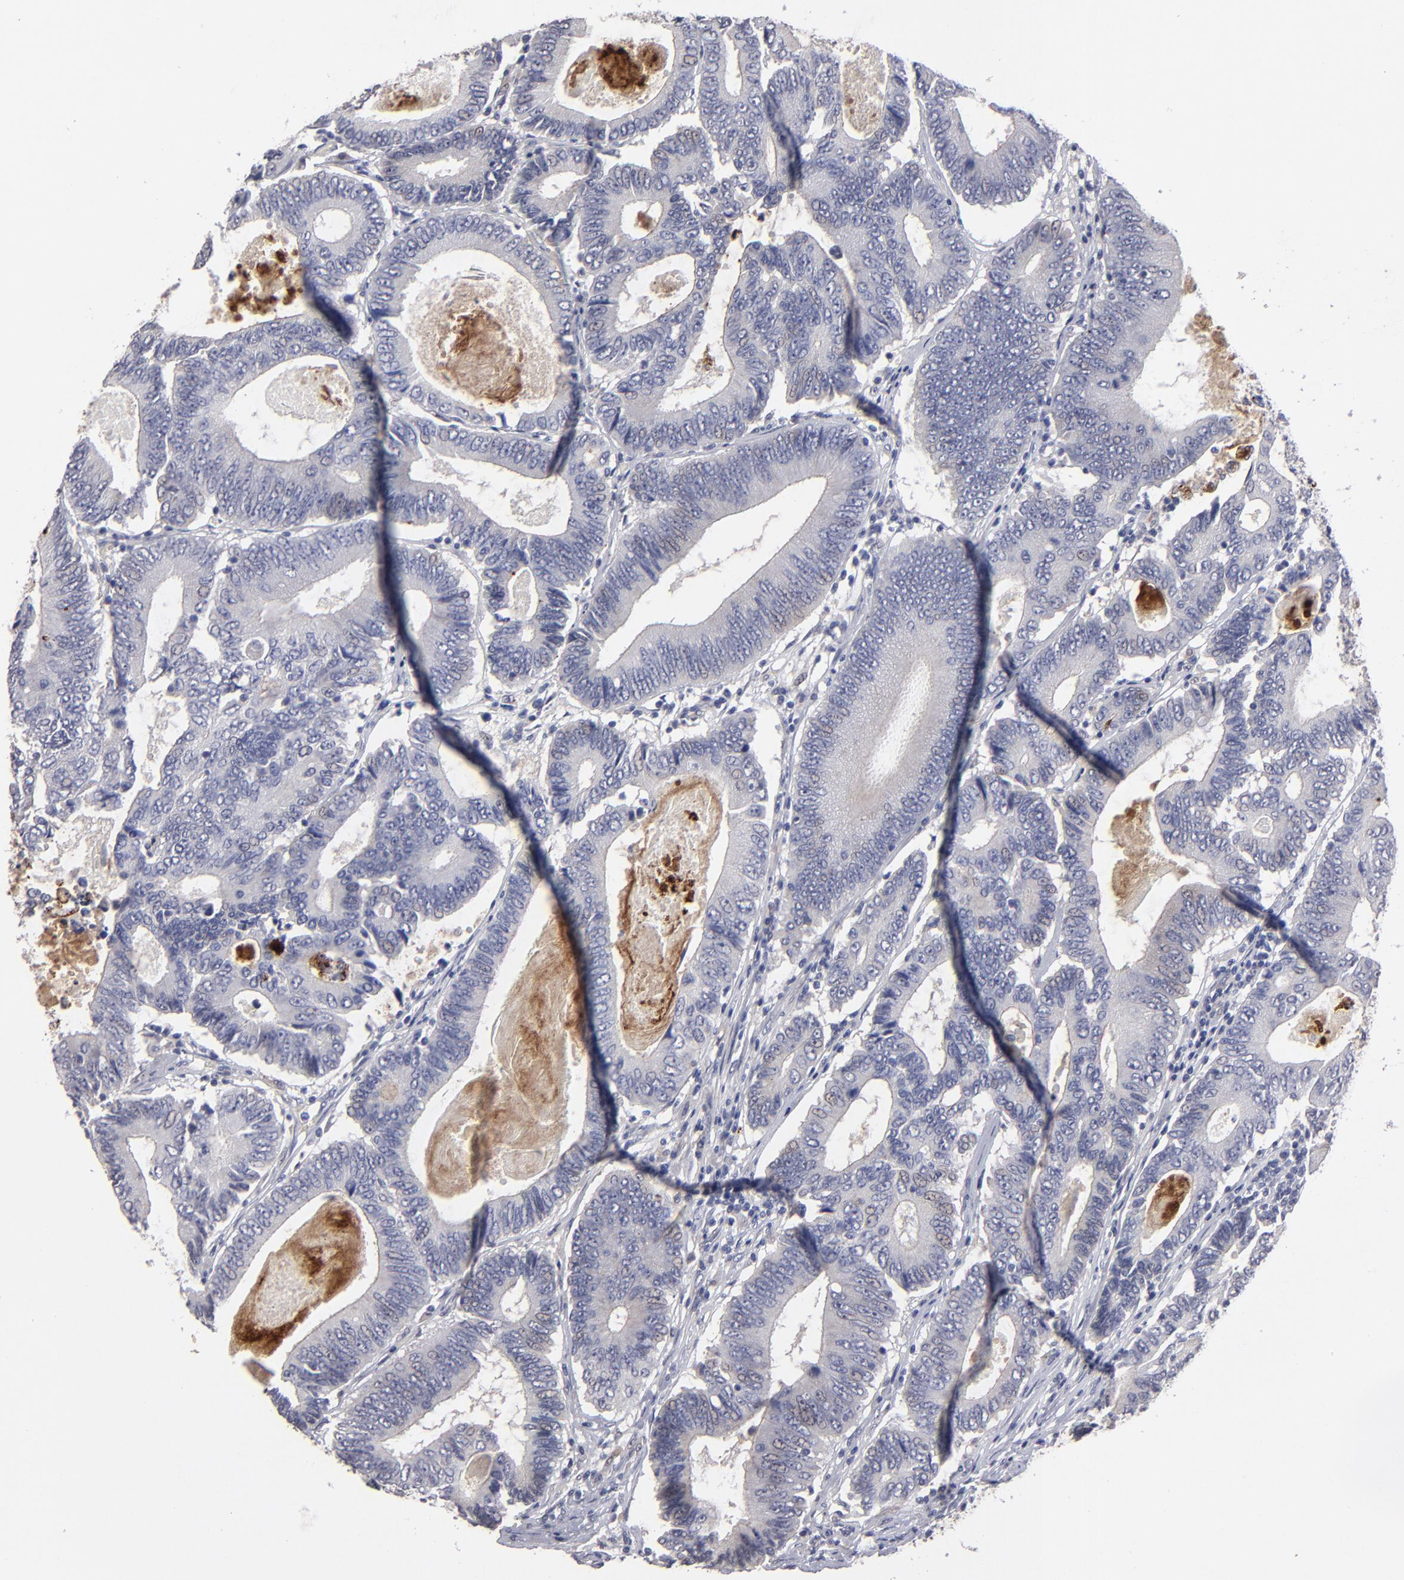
{"staining": {"intensity": "negative", "quantity": "none", "location": "none"}, "tissue": "colorectal cancer", "cell_type": "Tumor cells", "image_type": "cancer", "snomed": [{"axis": "morphology", "description": "Adenocarcinoma, NOS"}, {"axis": "topography", "description": "Colon"}], "caption": "Protein analysis of adenocarcinoma (colorectal) reveals no significant staining in tumor cells.", "gene": "GPM6B", "patient": {"sex": "female", "age": 78}}